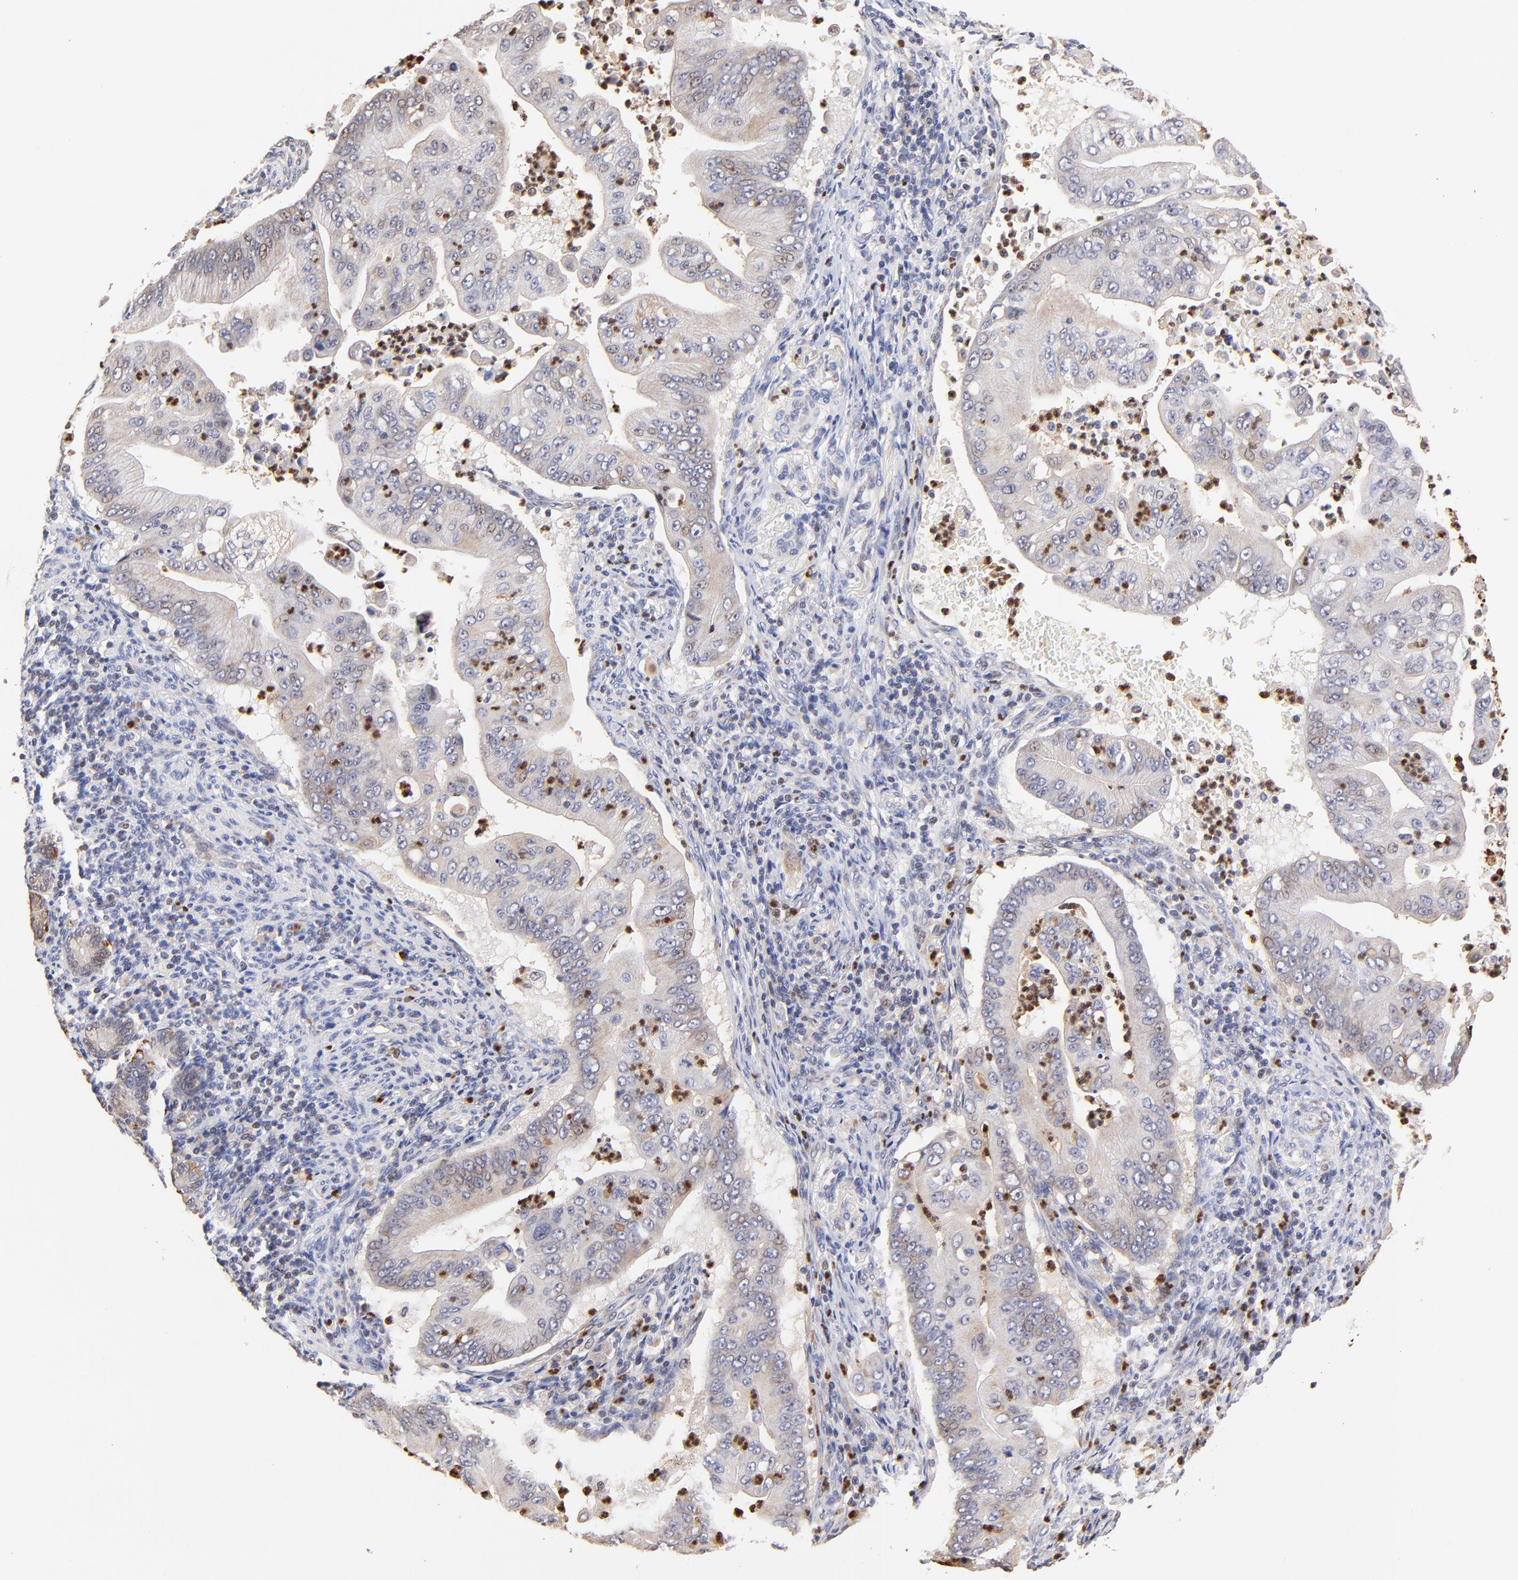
{"staining": {"intensity": "weak", "quantity": "<25%", "location": "nuclear"}, "tissue": "pancreatic cancer", "cell_type": "Tumor cells", "image_type": "cancer", "snomed": [{"axis": "morphology", "description": "Adenocarcinoma, NOS"}, {"axis": "topography", "description": "Pancreas"}], "caption": "There is no significant positivity in tumor cells of adenocarcinoma (pancreatic). (DAB (3,3'-diaminobenzidine) immunohistochemistry with hematoxylin counter stain).", "gene": "BBOF1", "patient": {"sex": "male", "age": 62}}